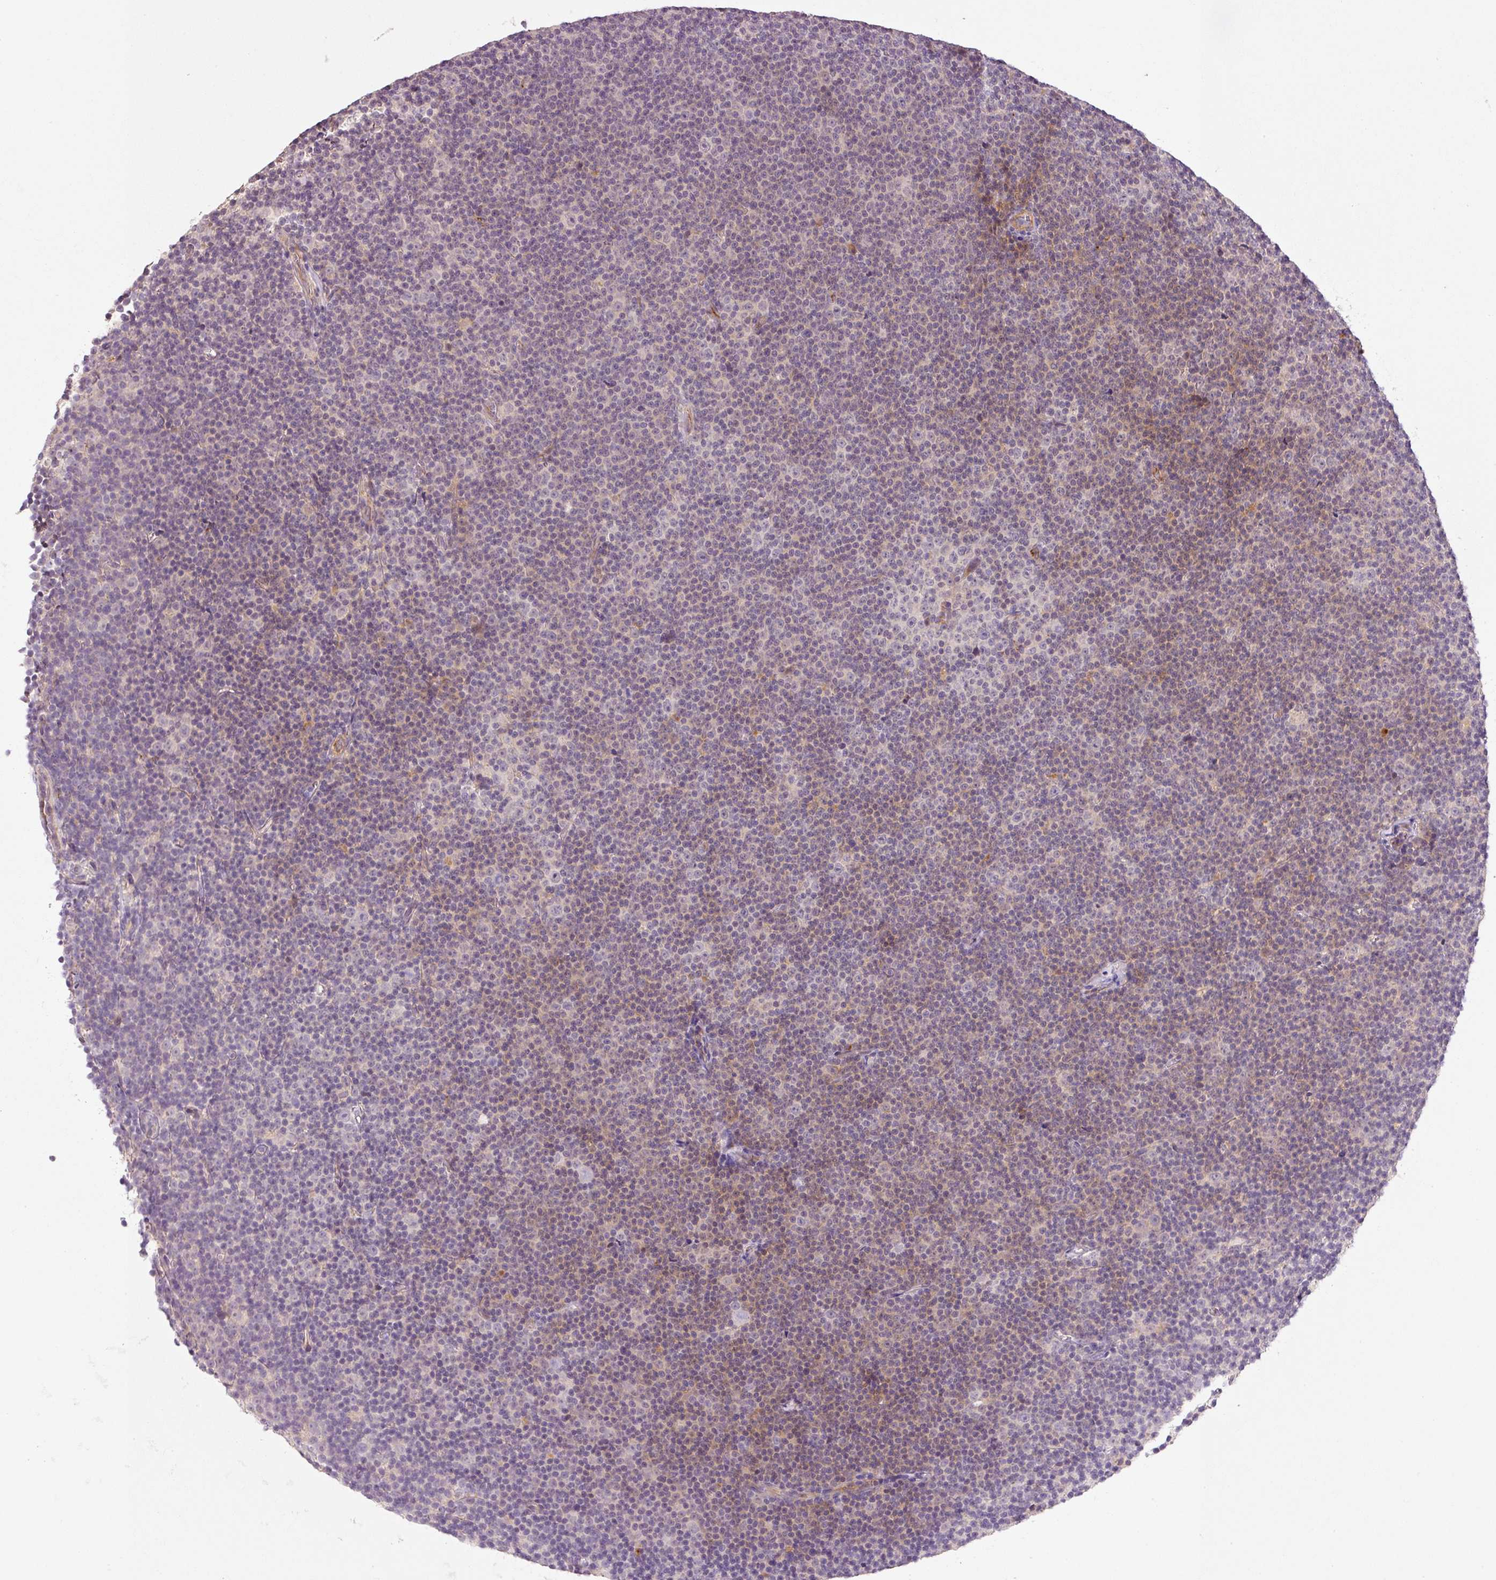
{"staining": {"intensity": "negative", "quantity": "none", "location": "none"}, "tissue": "lymphoma", "cell_type": "Tumor cells", "image_type": "cancer", "snomed": [{"axis": "morphology", "description": "Malignant lymphoma, non-Hodgkin's type, Low grade"}, {"axis": "topography", "description": "Lymph node"}], "caption": "The IHC histopathology image has no significant positivity in tumor cells of lymphoma tissue.", "gene": "TIRAP", "patient": {"sex": "female", "age": 67}}